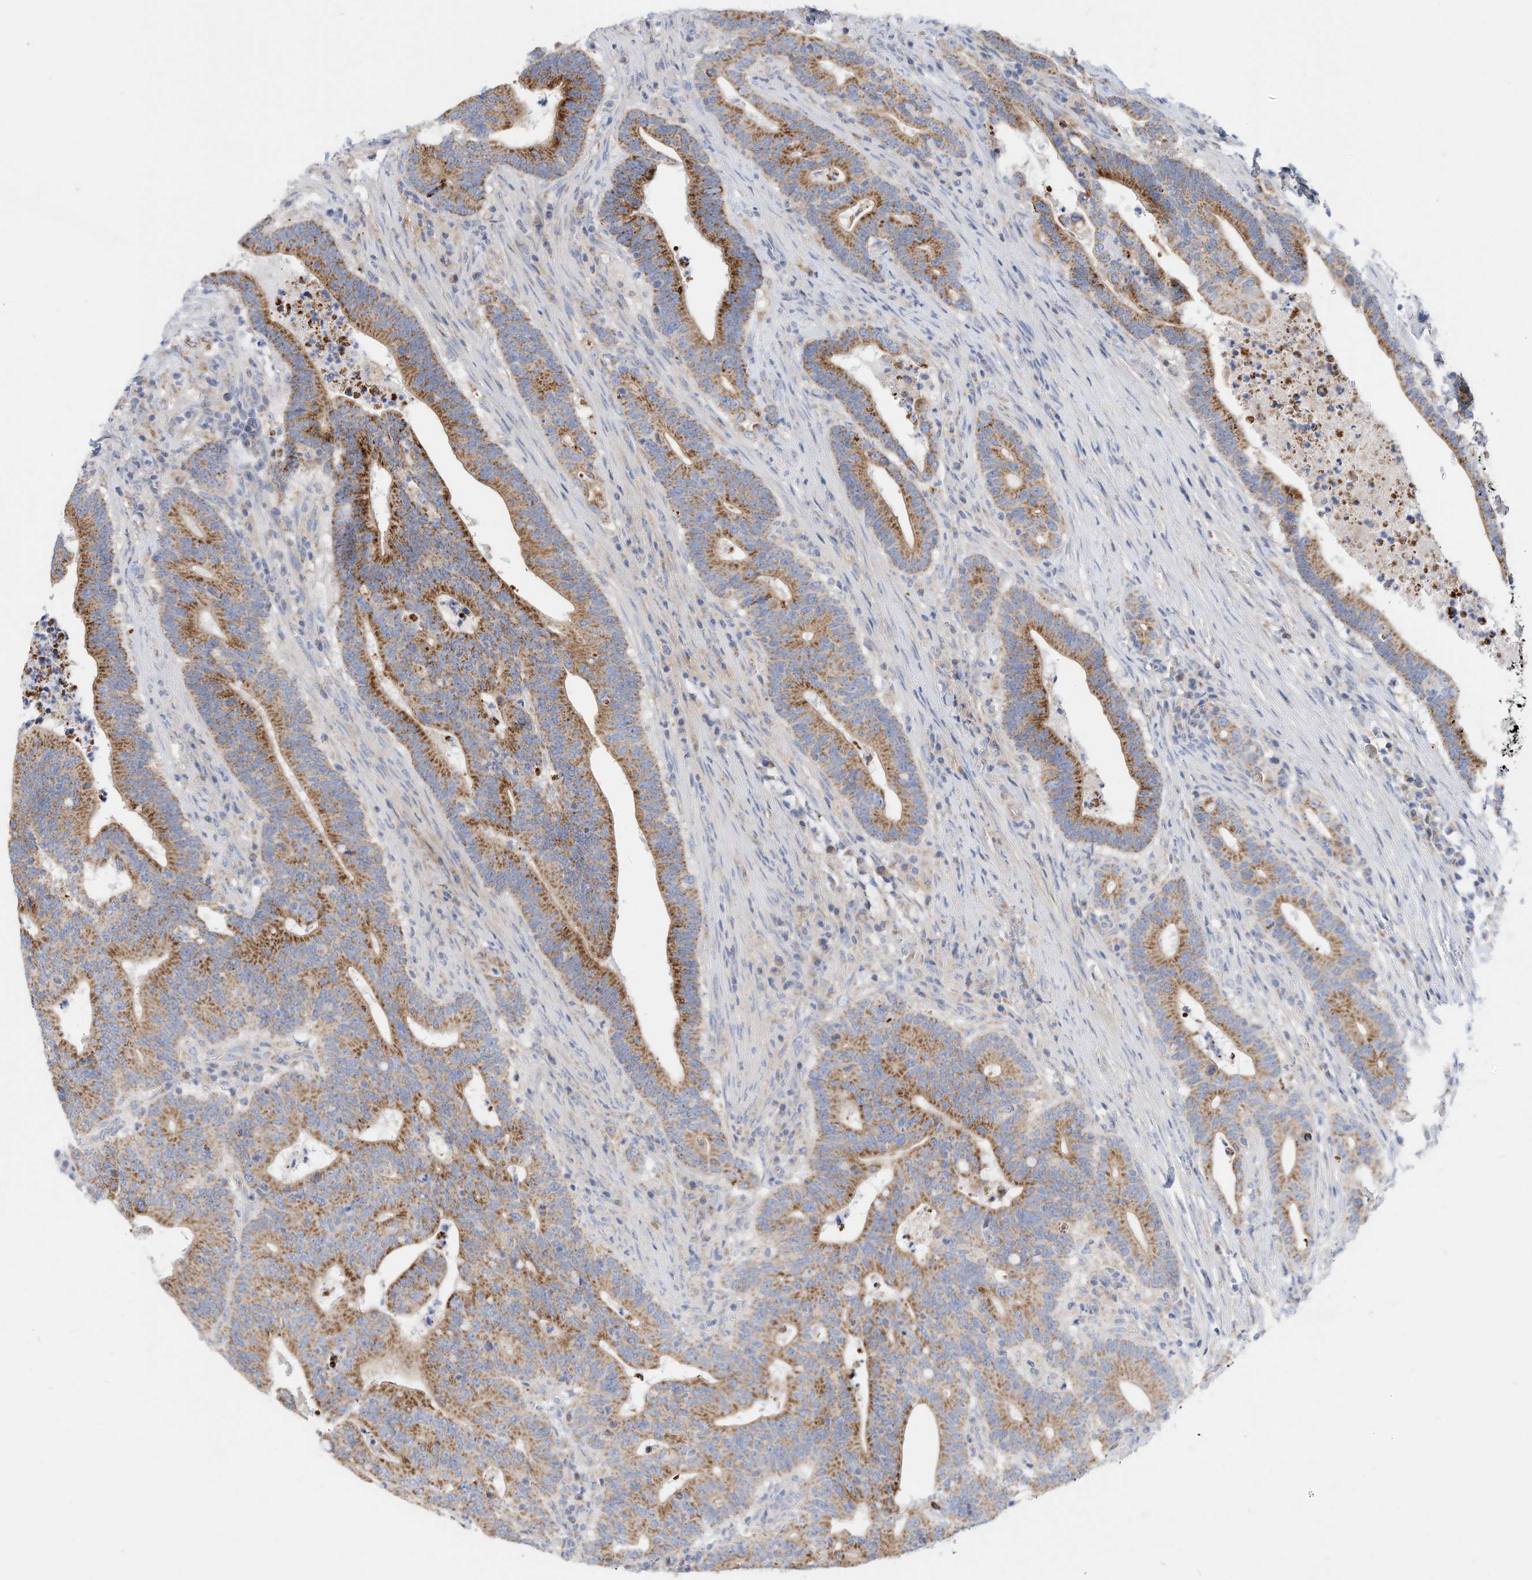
{"staining": {"intensity": "moderate", "quantity": ">75%", "location": "cytoplasmic/membranous"}, "tissue": "colorectal cancer", "cell_type": "Tumor cells", "image_type": "cancer", "snomed": [{"axis": "morphology", "description": "Adenocarcinoma, NOS"}, {"axis": "topography", "description": "Colon"}], "caption": "Immunohistochemical staining of colorectal cancer displays medium levels of moderate cytoplasmic/membranous positivity in approximately >75% of tumor cells.", "gene": "RHOH", "patient": {"sex": "female", "age": 66}}